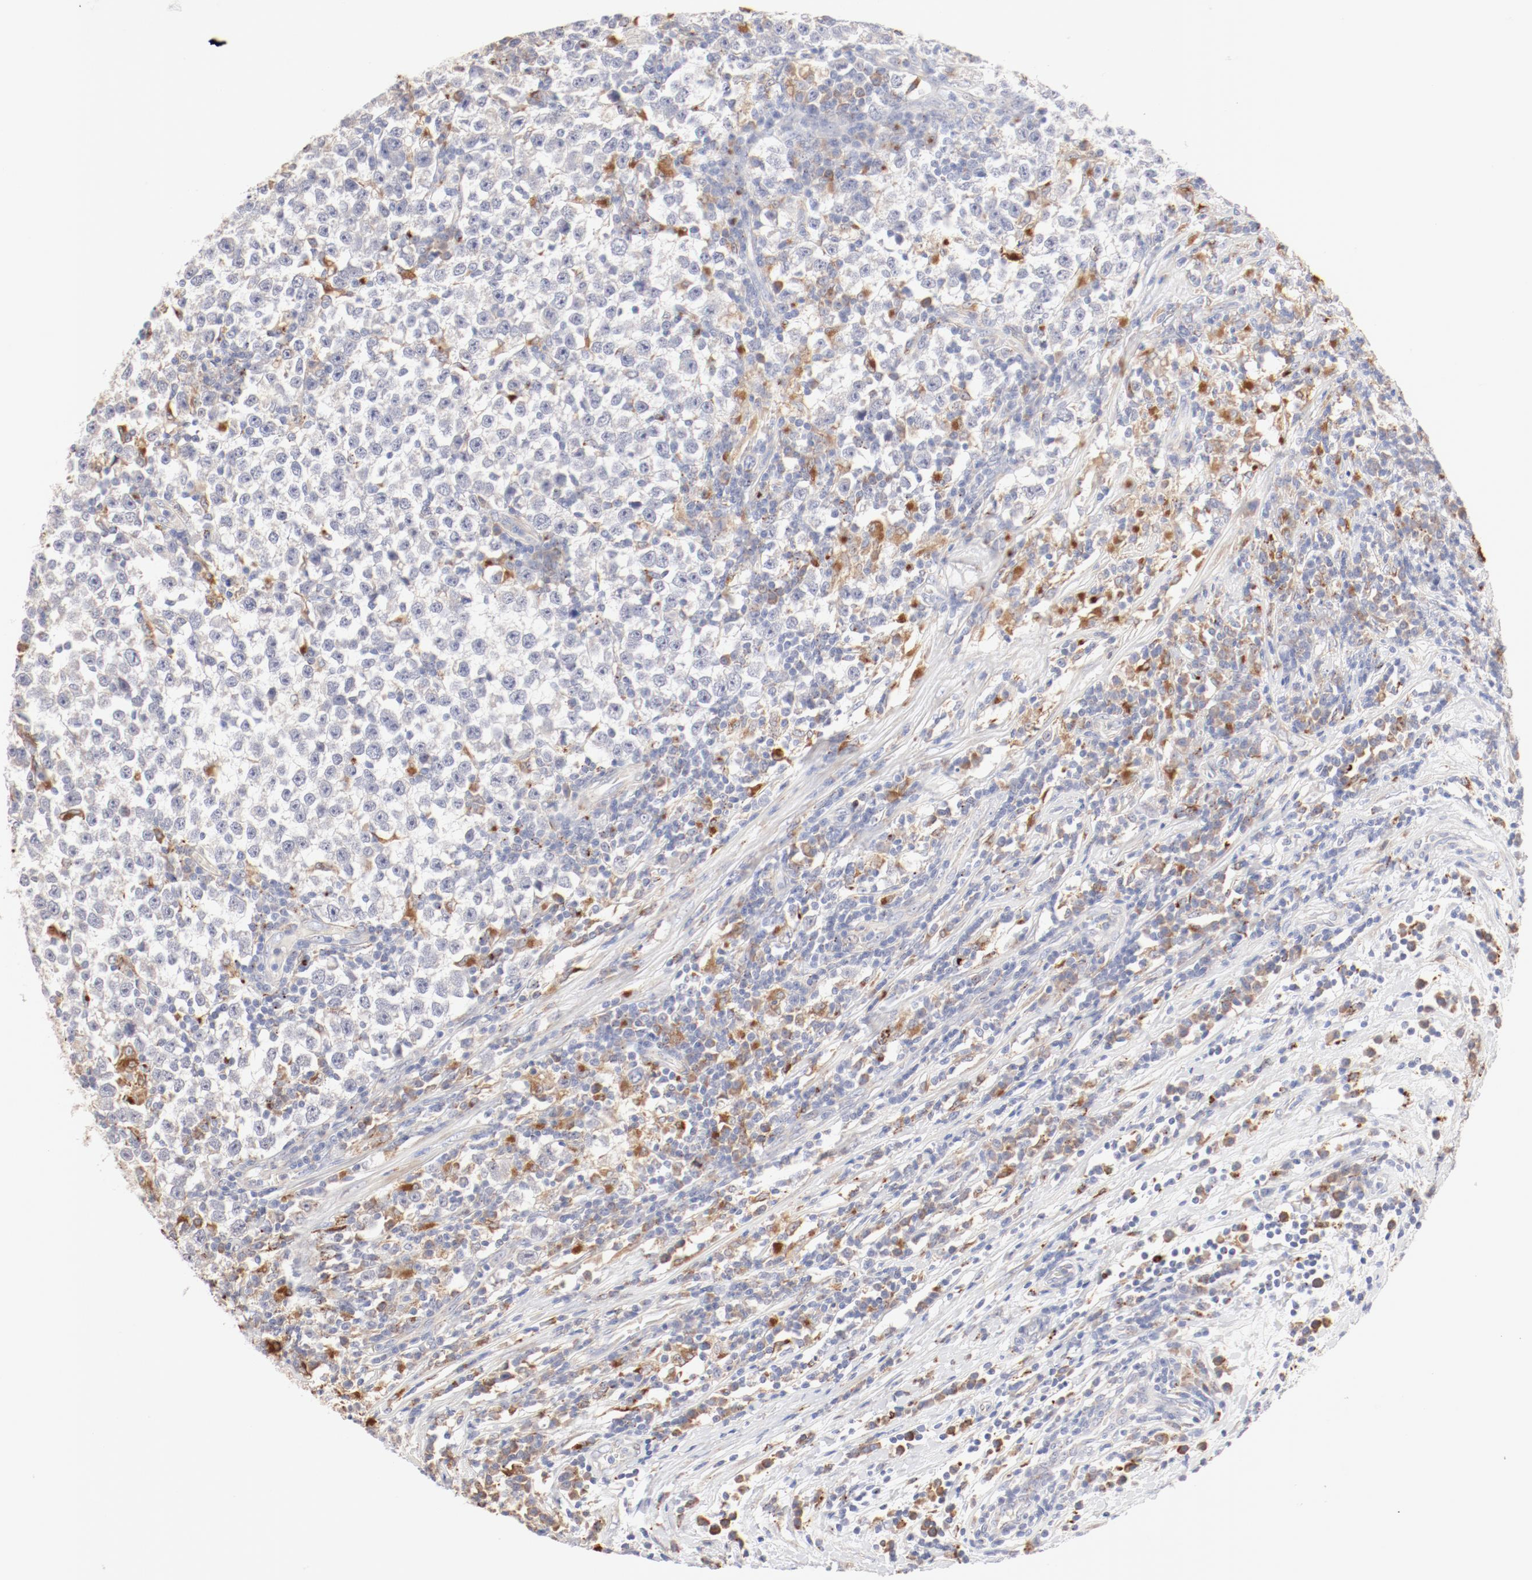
{"staining": {"intensity": "negative", "quantity": "none", "location": "none"}, "tissue": "testis cancer", "cell_type": "Tumor cells", "image_type": "cancer", "snomed": [{"axis": "morphology", "description": "Seminoma, NOS"}, {"axis": "topography", "description": "Testis"}], "caption": "Immunohistochemical staining of human testis cancer (seminoma) reveals no significant expression in tumor cells. The staining is performed using DAB (3,3'-diaminobenzidine) brown chromogen with nuclei counter-stained in using hematoxylin.", "gene": "CTSH", "patient": {"sex": "male", "age": 43}}